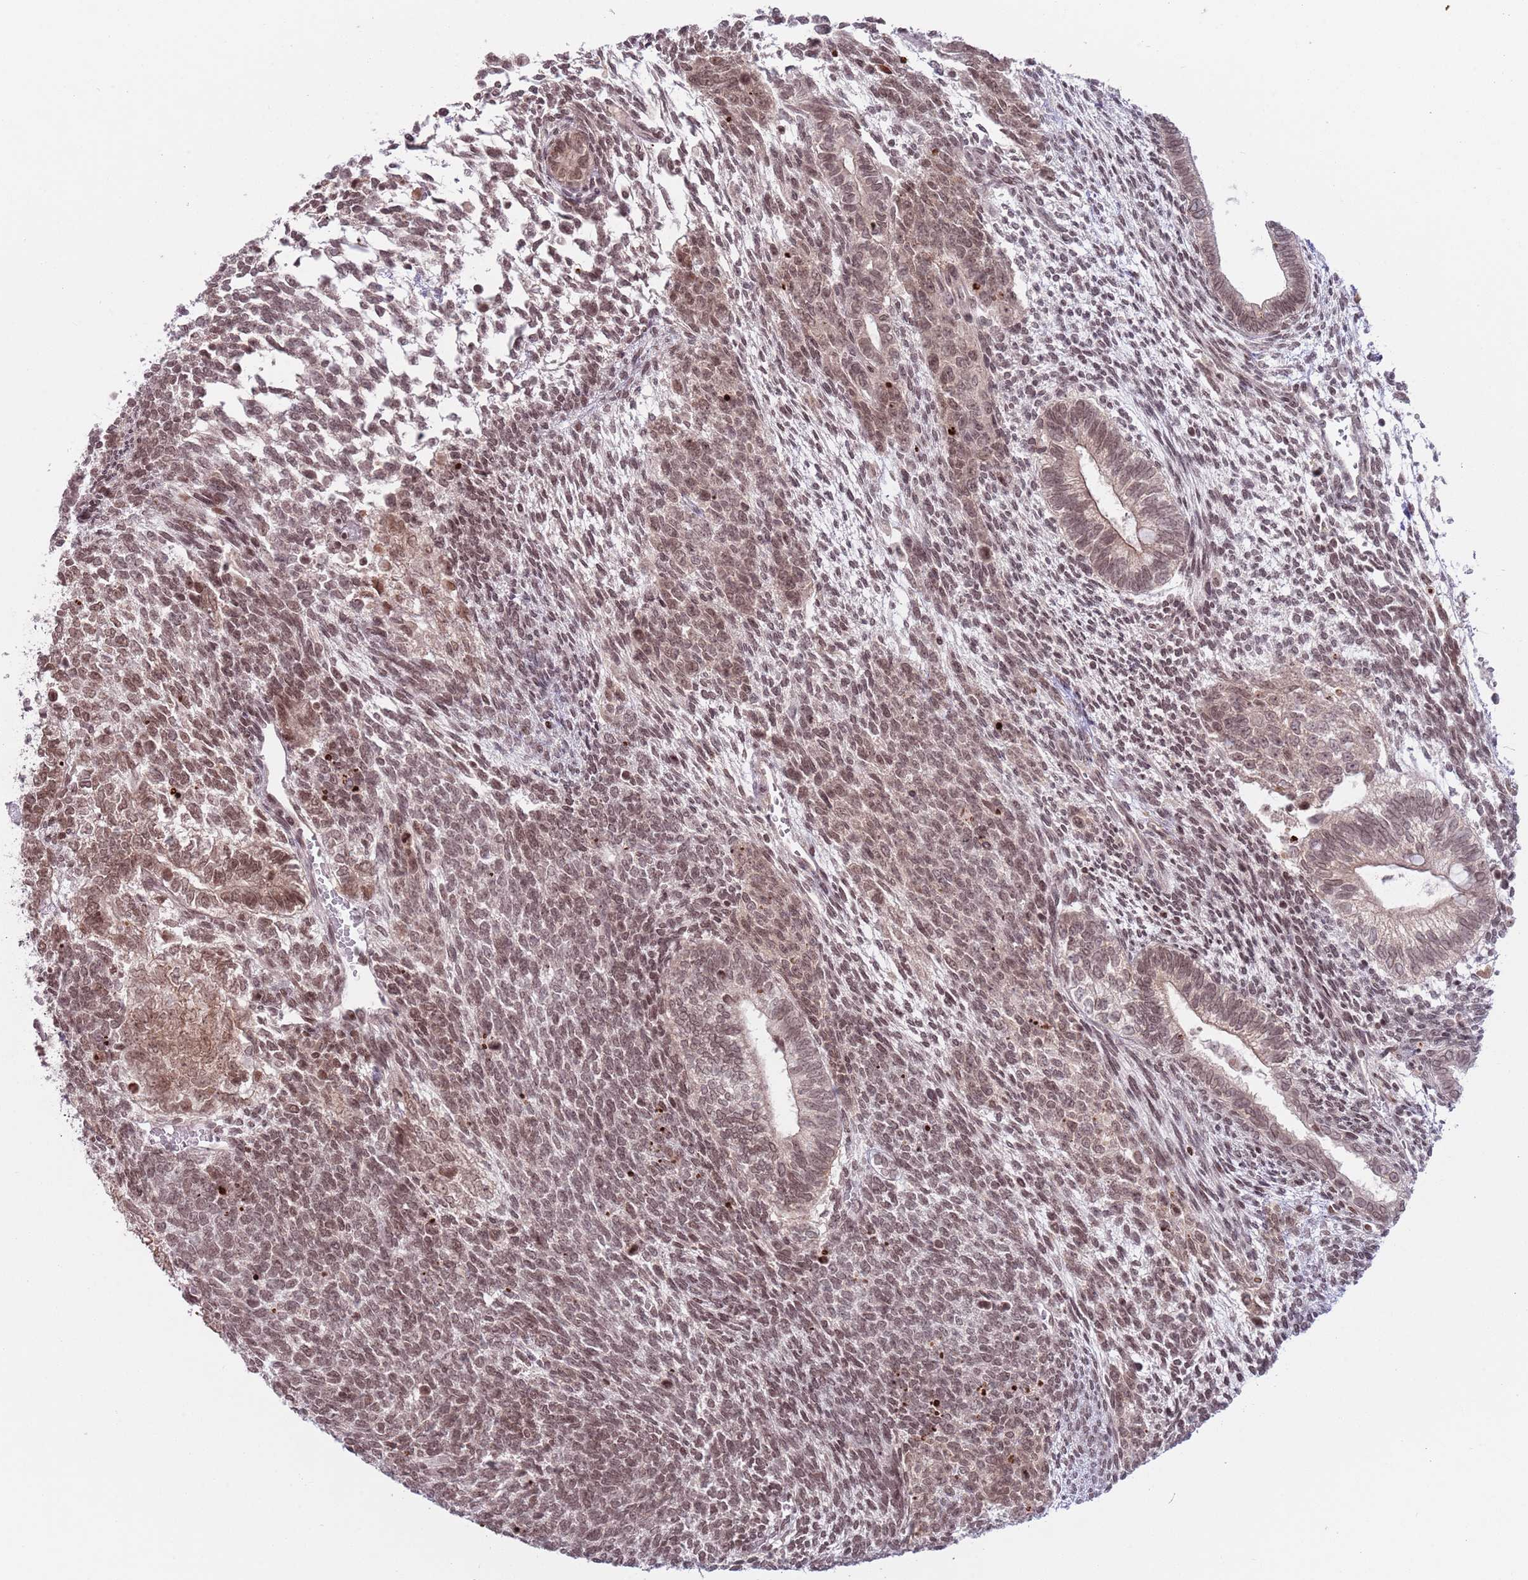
{"staining": {"intensity": "moderate", "quantity": ">75%", "location": "nuclear"}, "tissue": "testis cancer", "cell_type": "Tumor cells", "image_type": "cancer", "snomed": [{"axis": "morphology", "description": "Carcinoma, Embryonal, NOS"}, {"axis": "topography", "description": "Testis"}], "caption": "The photomicrograph demonstrates immunohistochemical staining of embryonal carcinoma (testis). There is moderate nuclear staining is appreciated in approximately >75% of tumor cells.", "gene": "SH3RF3", "patient": {"sex": "male", "age": 23}}